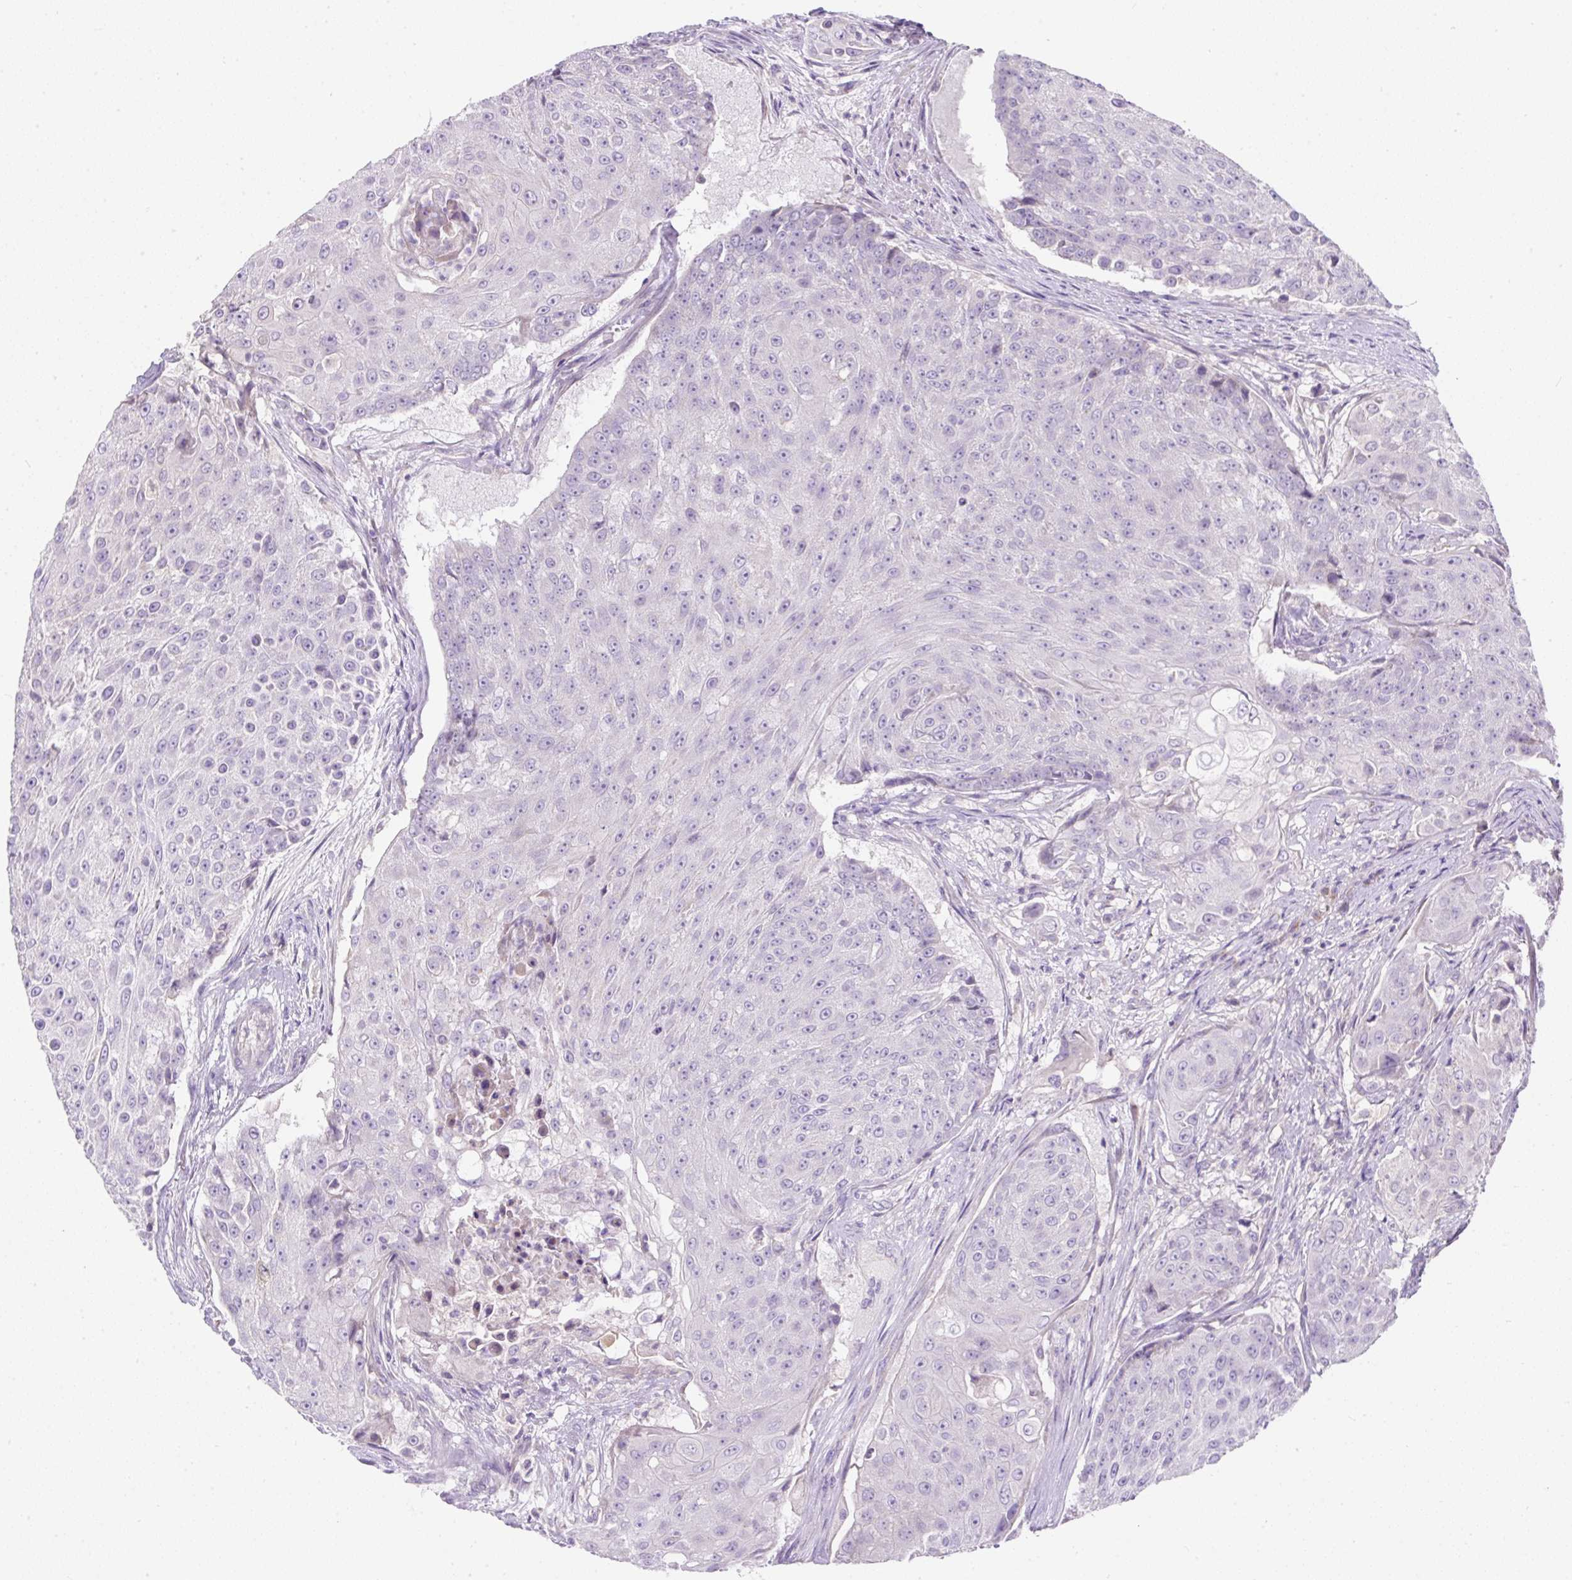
{"staining": {"intensity": "negative", "quantity": "none", "location": "none"}, "tissue": "urothelial cancer", "cell_type": "Tumor cells", "image_type": "cancer", "snomed": [{"axis": "morphology", "description": "Urothelial carcinoma, High grade"}, {"axis": "topography", "description": "Urinary bladder"}], "caption": "Micrograph shows no protein positivity in tumor cells of urothelial cancer tissue.", "gene": "SUSD5", "patient": {"sex": "female", "age": 63}}